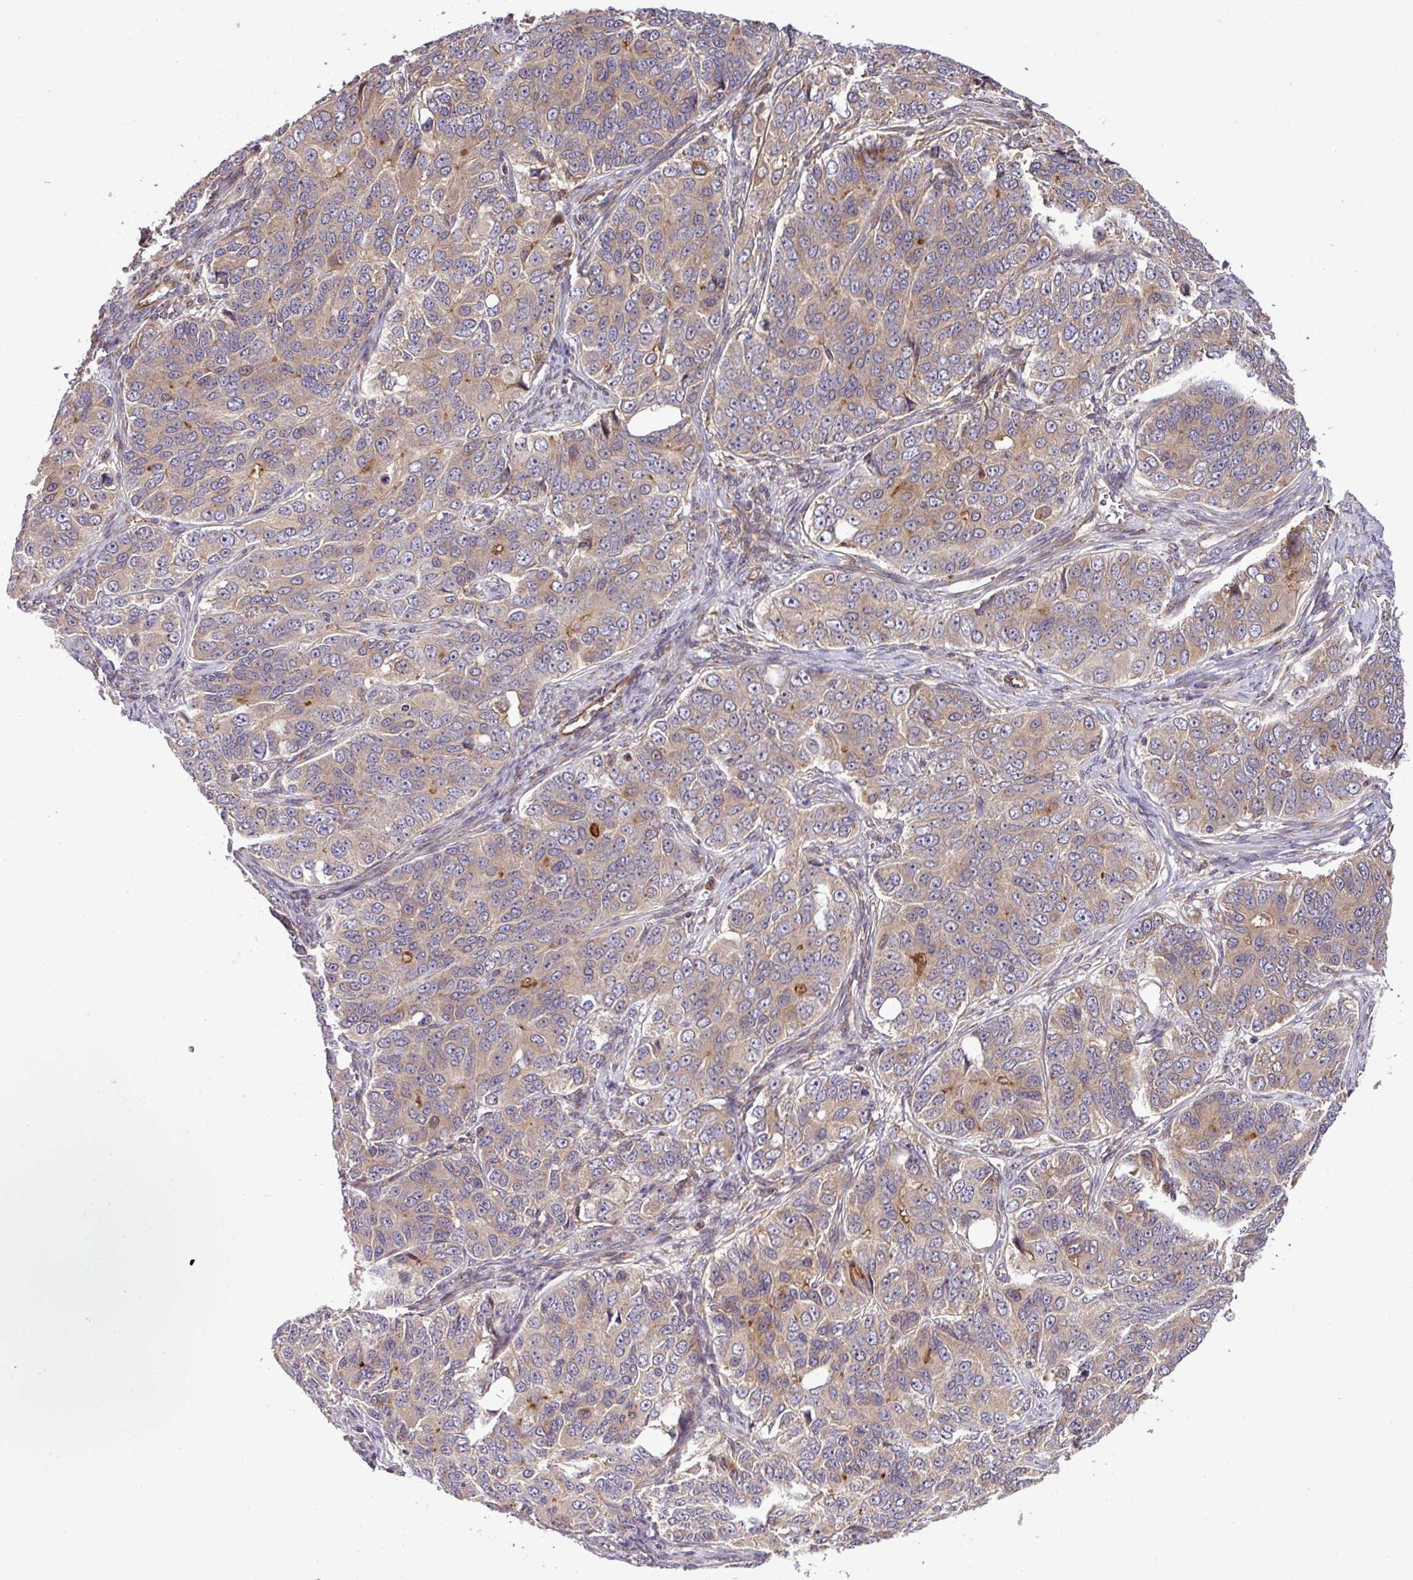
{"staining": {"intensity": "weak", "quantity": "25%-75%", "location": "cytoplasmic/membranous"}, "tissue": "ovarian cancer", "cell_type": "Tumor cells", "image_type": "cancer", "snomed": [{"axis": "morphology", "description": "Carcinoma, endometroid"}, {"axis": "topography", "description": "Ovary"}], "caption": "A histopathology image of human ovarian cancer stained for a protein displays weak cytoplasmic/membranous brown staining in tumor cells.", "gene": "DLGAP4", "patient": {"sex": "female", "age": 51}}